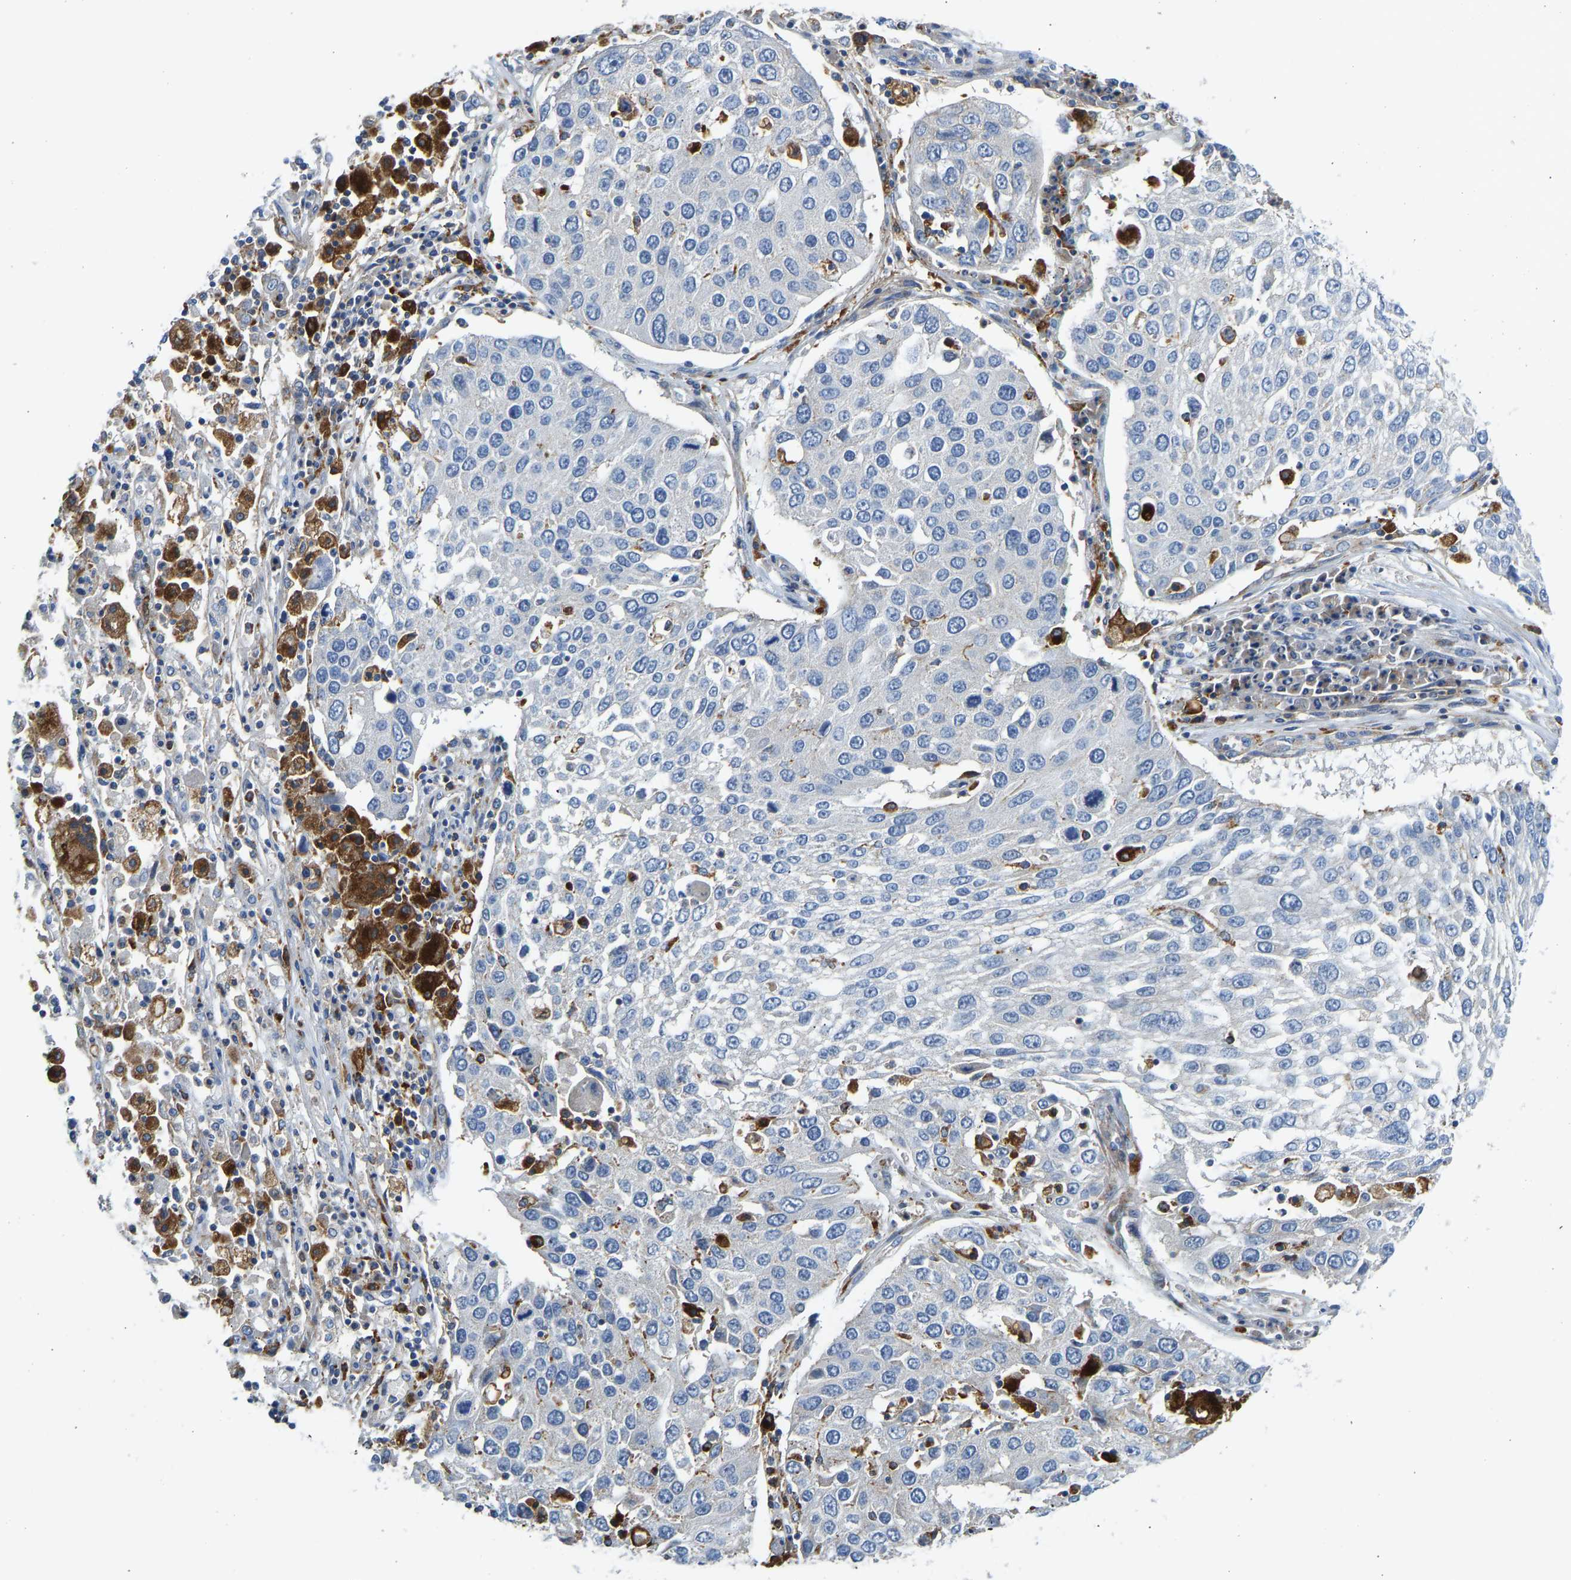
{"staining": {"intensity": "negative", "quantity": "none", "location": "none"}, "tissue": "lung cancer", "cell_type": "Tumor cells", "image_type": "cancer", "snomed": [{"axis": "morphology", "description": "Squamous cell carcinoma, NOS"}, {"axis": "topography", "description": "Lung"}], "caption": "Tumor cells show no significant protein staining in lung squamous cell carcinoma.", "gene": "ATP6V1E1", "patient": {"sex": "male", "age": 65}}